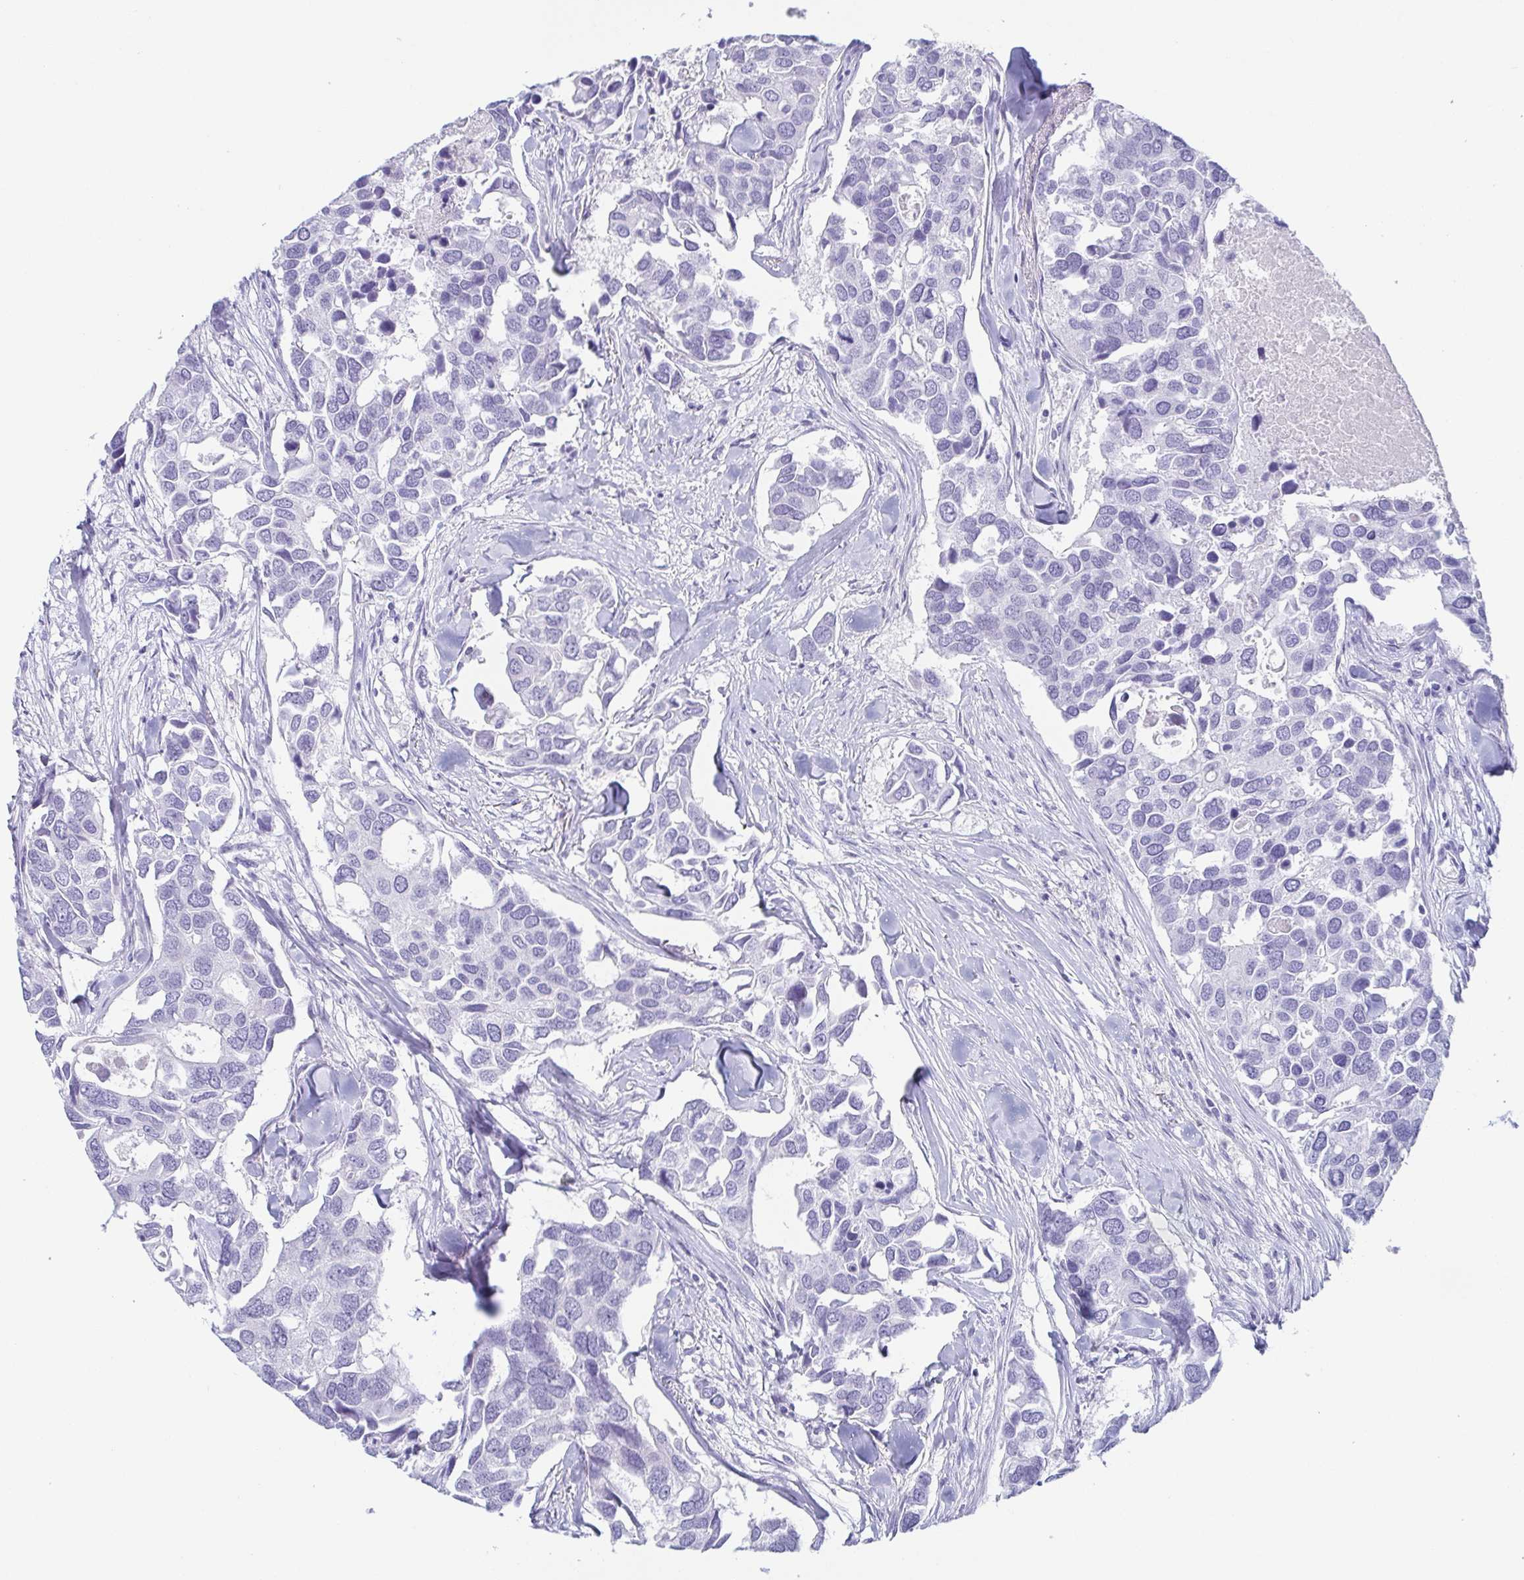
{"staining": {"intensity": "negative", "quantity": "none", "location": "none"}, "tissue": "breast cancer", "cell_type": "Tumor cells", "image_type": "cancer", "snomed": [{"axis": "morphology", "description": "Duct carcinoma"}, {"axis": "topography", "description": "Breast"}], "caption": "DAB immunohistochemical staining of human intraductal carcinoma (breast) exhibits no significant expression in tumor cells.", "gene": "ZG16B", "patient": {"sex": "female", "age": 83}}